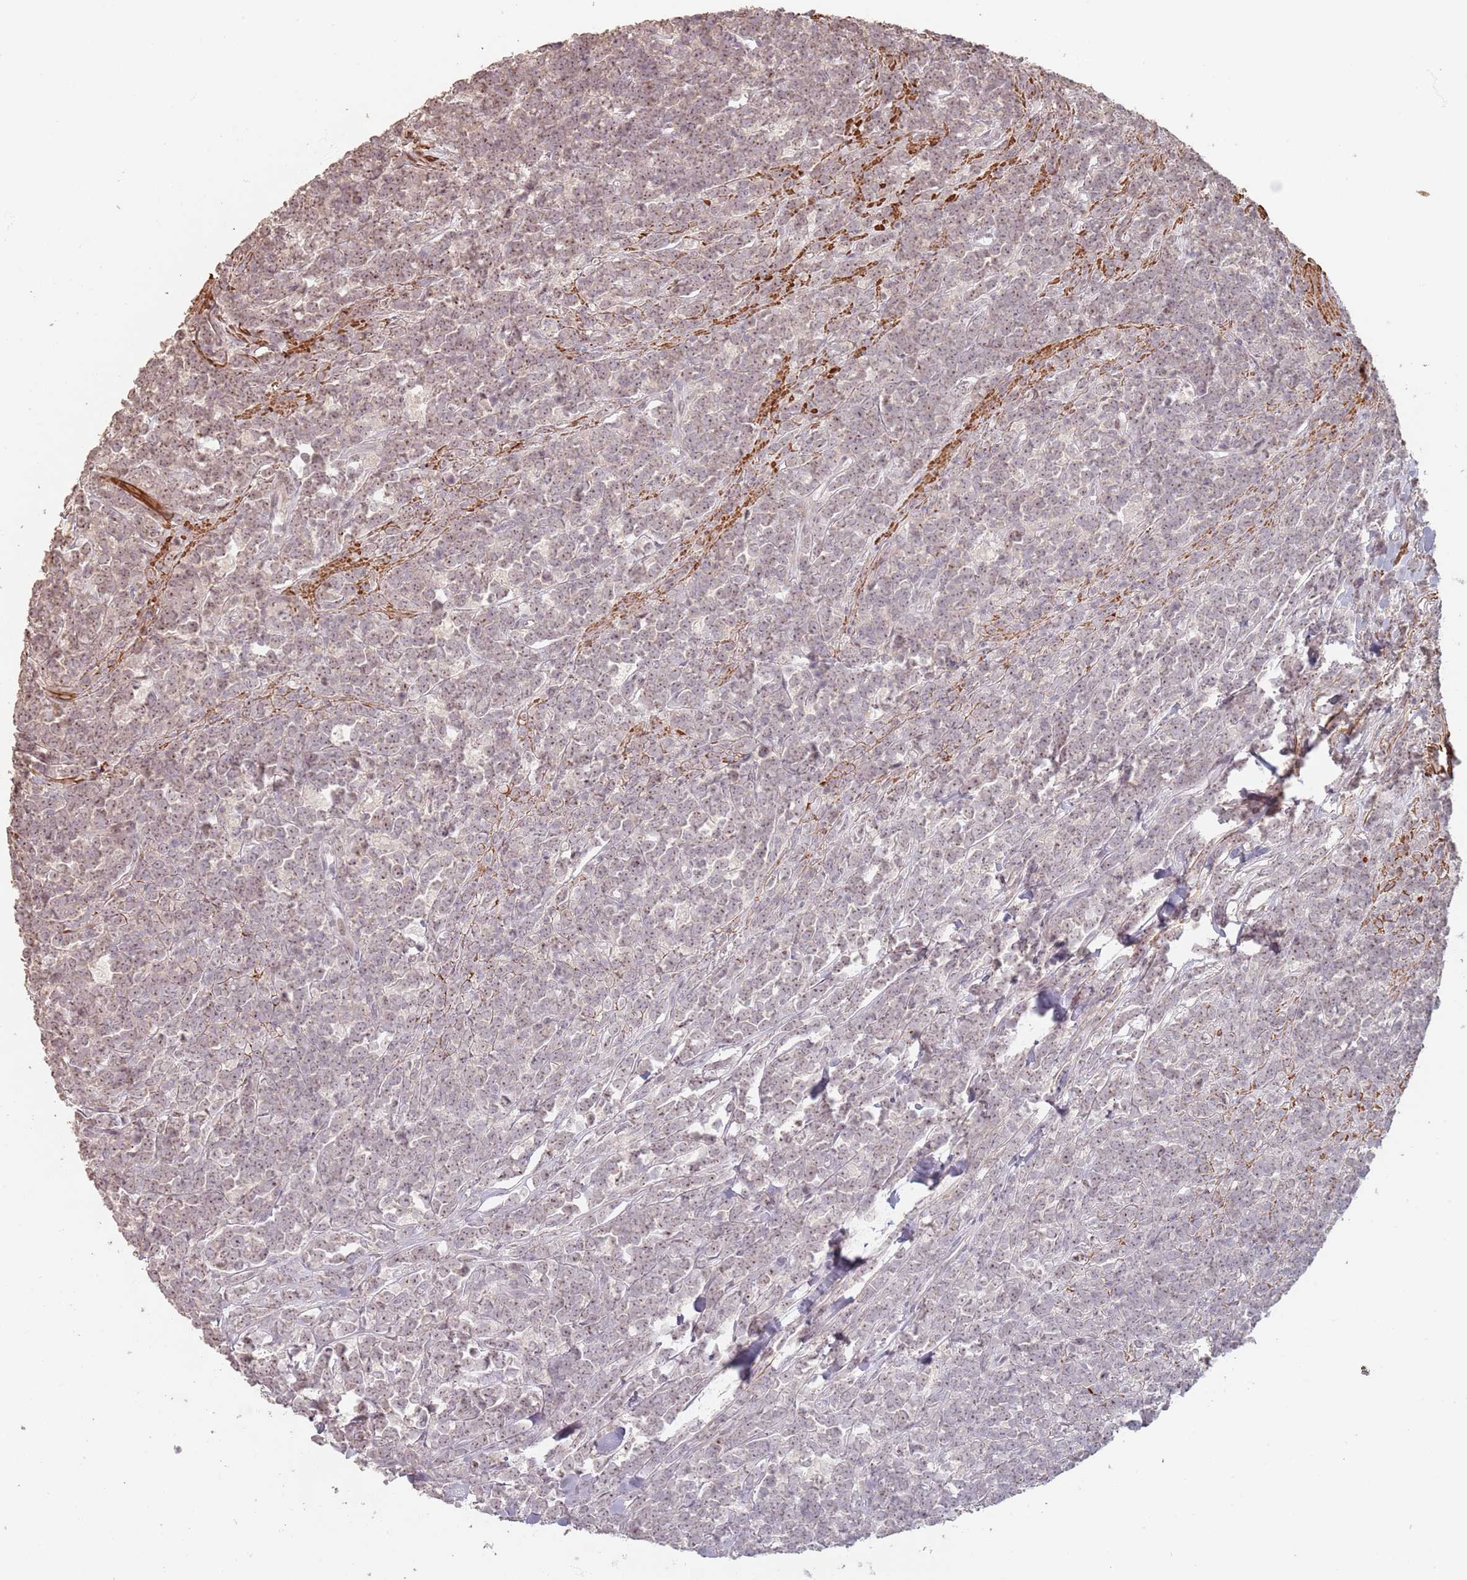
{"staining": {"intensity": "weak", "quantity": ">75%", "location": "nuclear"}, "tissue": "lymphoma", "cell_type": "Tumor cells", "image_type": "cancer", "snomed": [{"axis": "morphology", "description": "Malignant lymphoma, non-Hodgkin's type, High grade"}, {"axis": "topography", "description": "Small intestine"}, {"axis": "topography", "description": "Colon"}], "caption": "This image displays high-grade malignant lymphoma, non-Hodgkin's type stained with IHC to label a protein in brown. The nuclear of tumor cells show weak positivity for the protein. Nuclei are counter-stained blue.", "gene": "ADTRP", "patient": {"sex": "male", "age": 8}}